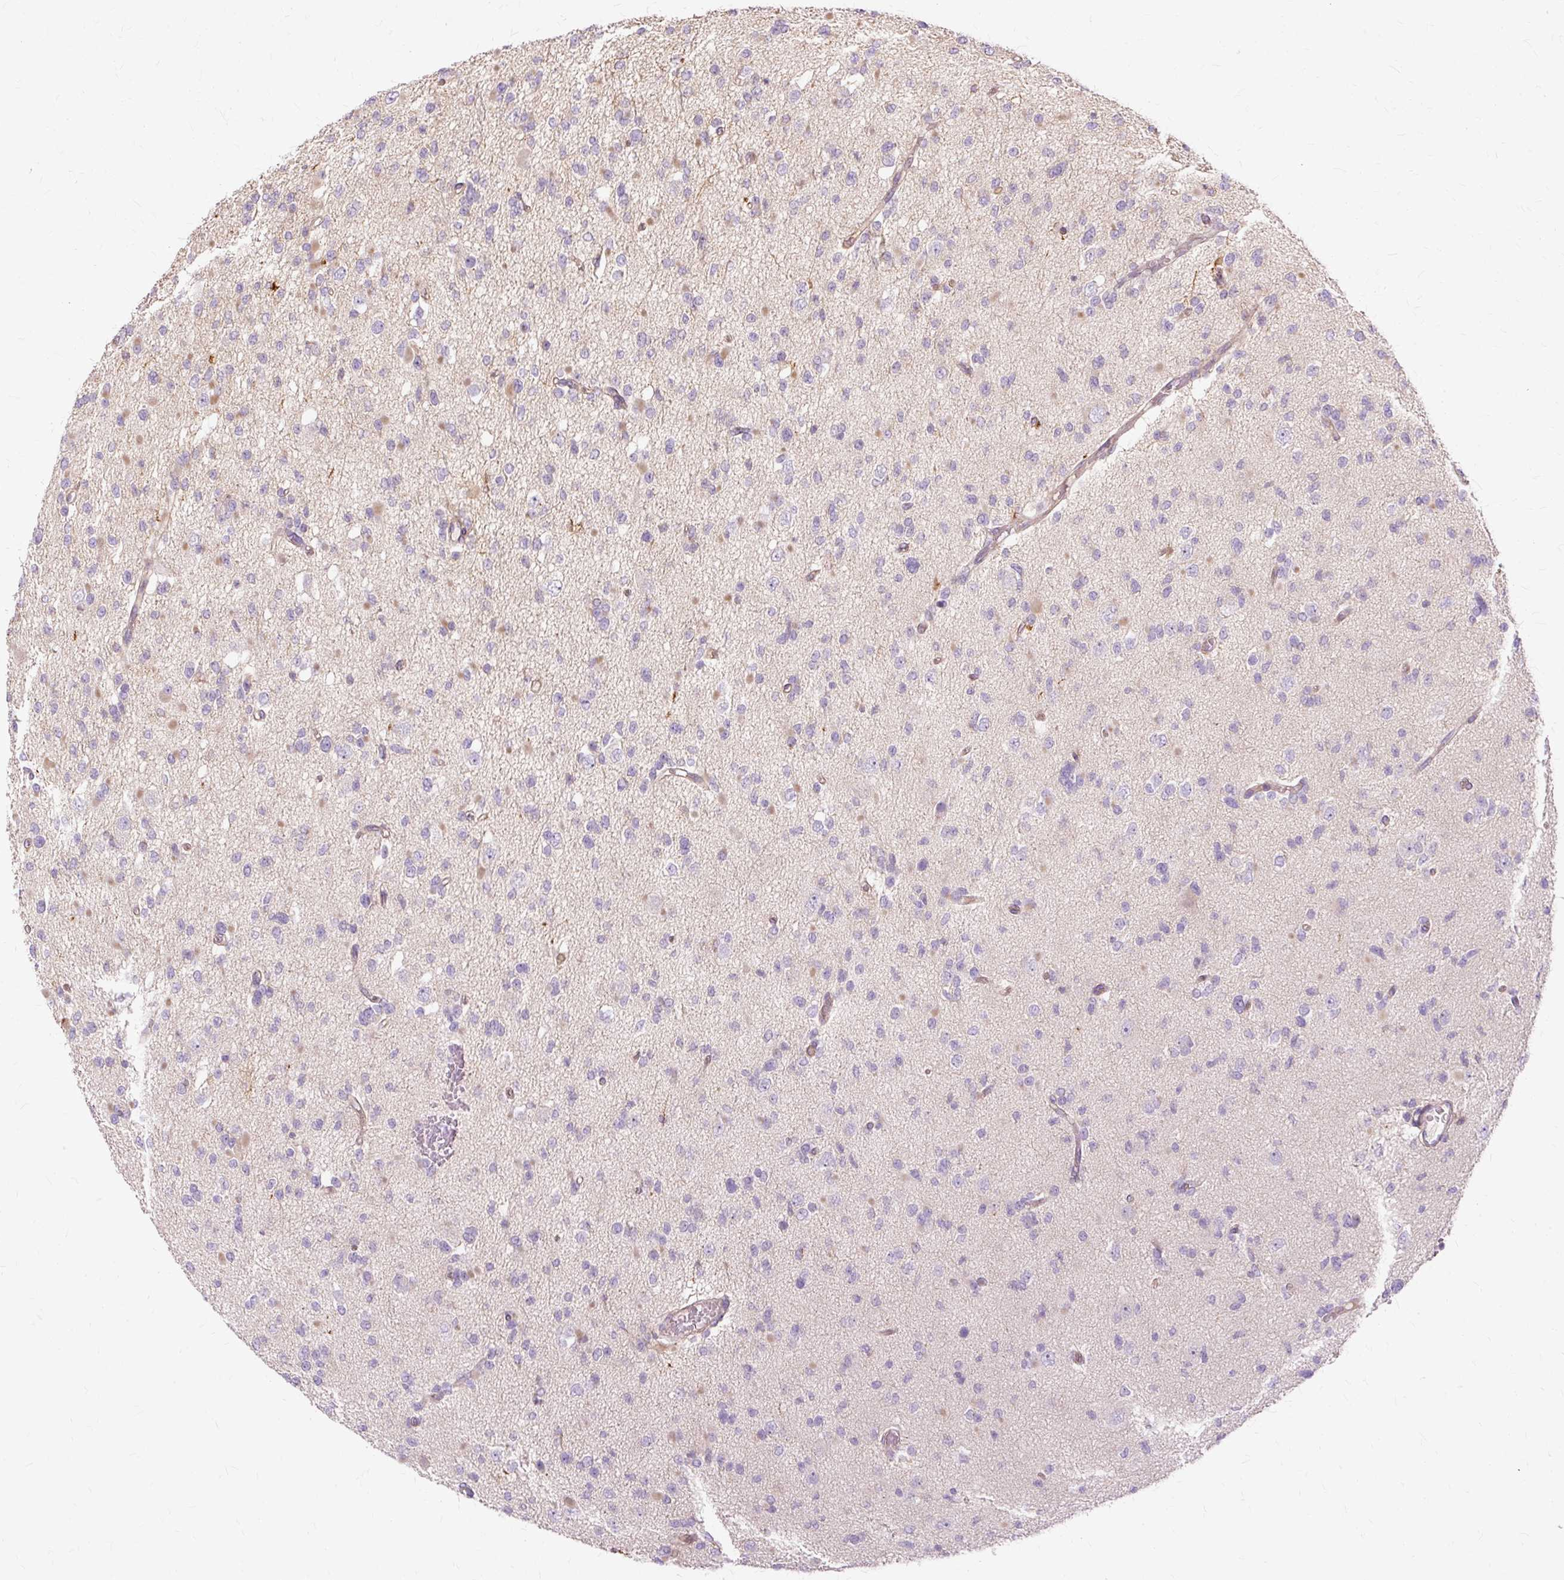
{"staining": {"intensity": "negative", "quantity": "none", "location": "none"}, "tissue": "glioma", "cell_type": "Tumor cells", "image_type": "cancer", "snomed": [{"axis": "morphology", "description": "Glioma, malignant, Low grade"}, {"axis": "topography", "description": "Brain"}], "caption": "DAB immunohistochemical staining of malignant low-grade glioma exhibits no significant expression in tumor cells. Brightfield microscopy of IHC stained with DAB (brown) and hematoxylin (blue), captured at high magnification.", "gene": "TSPAN8", "patient": {"sex": "female", "age": 22}}